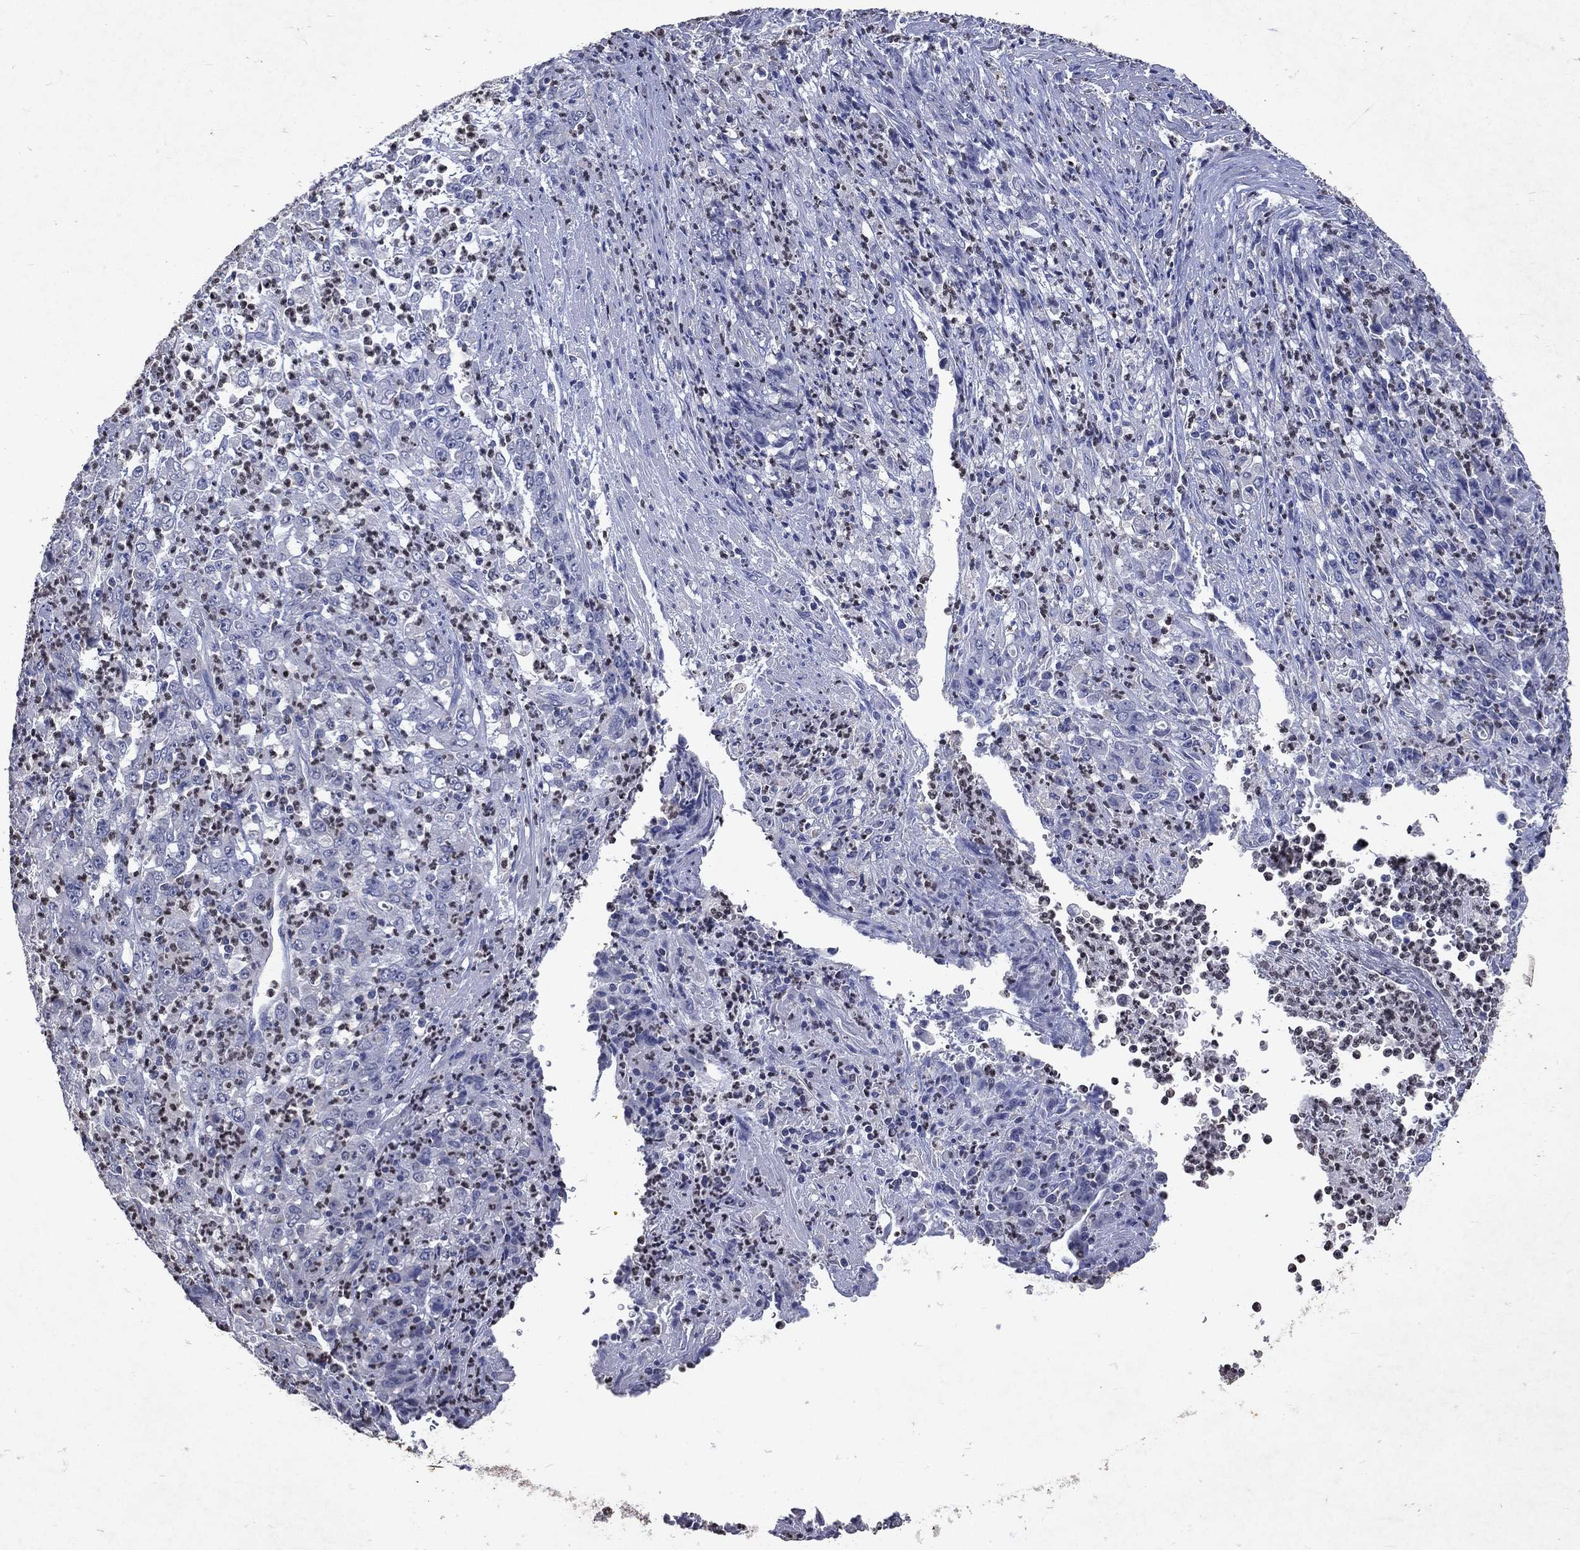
{"staining": {"intensity": "negative", "quantity": "none", "location": "none"}, "tissue": "stomach cancer", "cell_type": "Tumor cells", "image_type": "cancer", "snomed": [{"axis": "morphology", "description": "Adenocarcinoma, NOS"}, {"axis": "topography", "description": "Stomach, lower"}], "caption": "High magnification brightfield microscopy of stomach cancer stained with DAB (3,3'-diaminobenzidine) (brown) and counterstained with hematoxylin (blue): tumor cells show no significant staining.", "gene": "SLC34A2", "patient": {"sex": "female", "age": 71}}